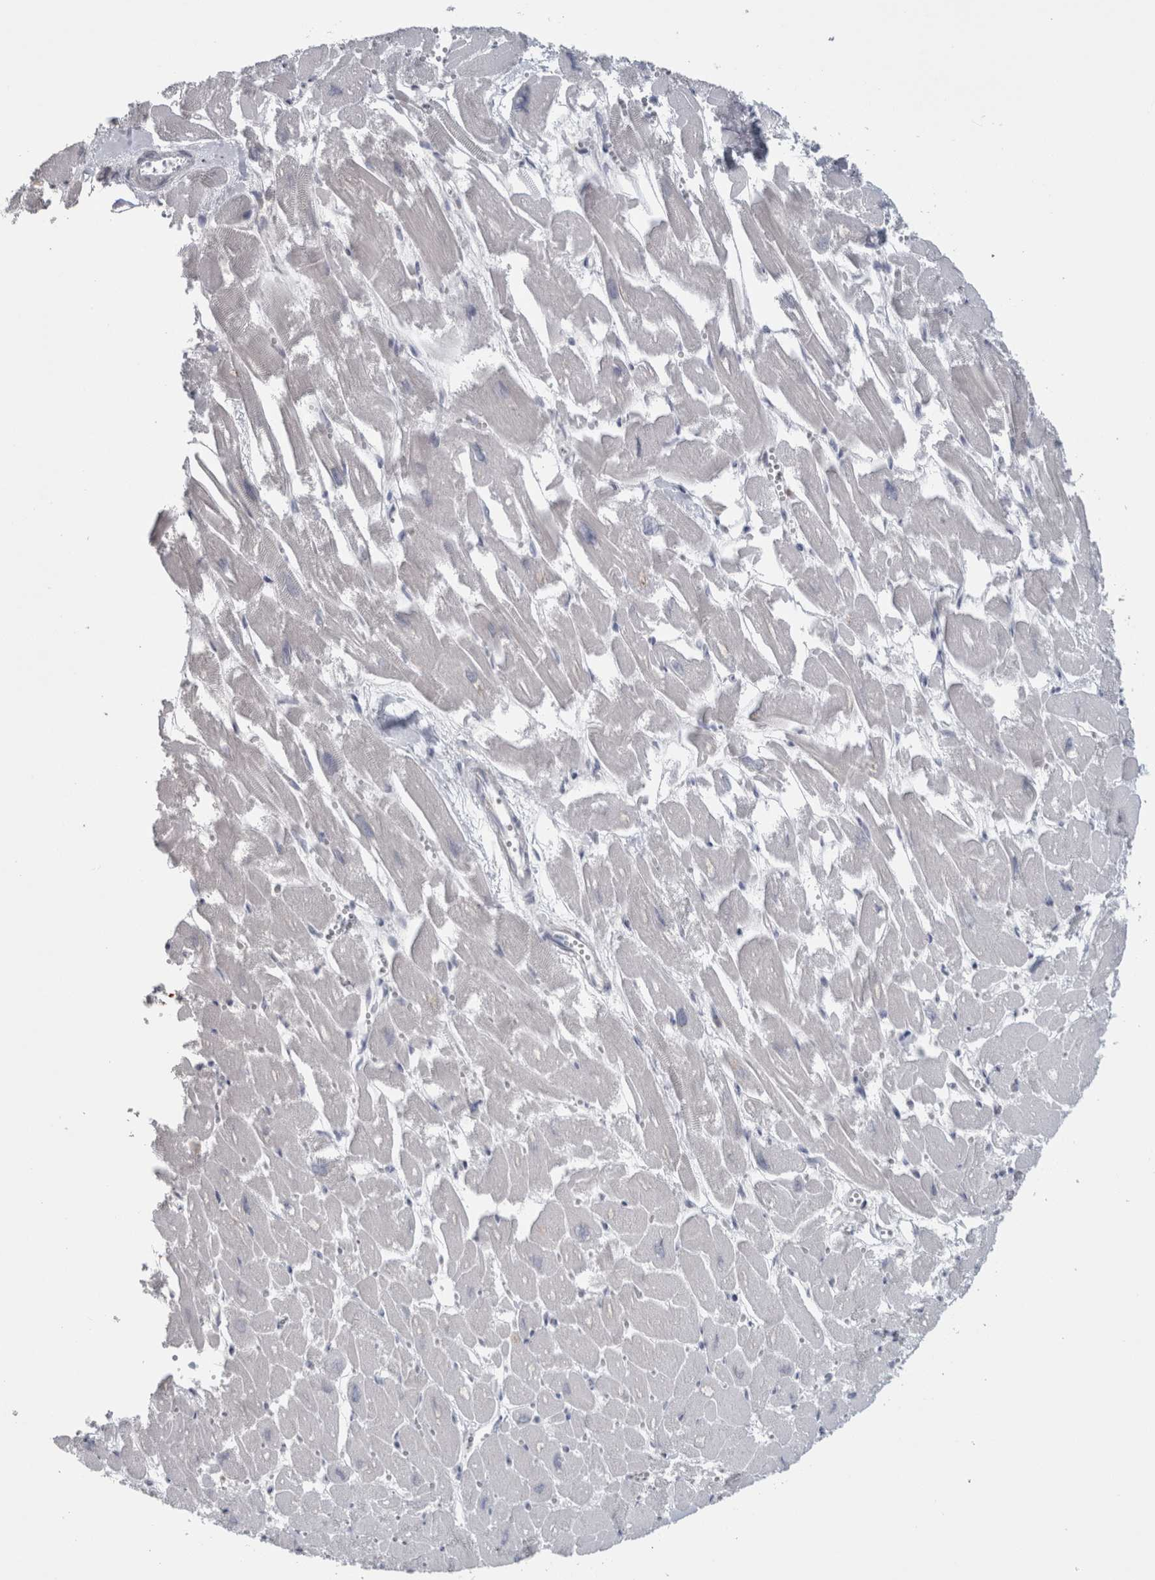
{"staining": {"intensity": "weak", "quantity": "<25%", "location": "cytoplasmic/membranous"}, "tissue": "heart muscle", "cell_type": "Cardiomyocytes", "image_type": "normal", "snomed": [{"axis": "morphology", "description": "Normal tissue, NOS"}, {"axis": "topography", "description": "Heart"}], "caption": "This is an immunohistochemistry photomicrograph of unremarkable human heart muscle. There is no positivity in cardiomyocytes.", "gene": "PLIN1", "patient": {"sex": "male", "age": 54}}